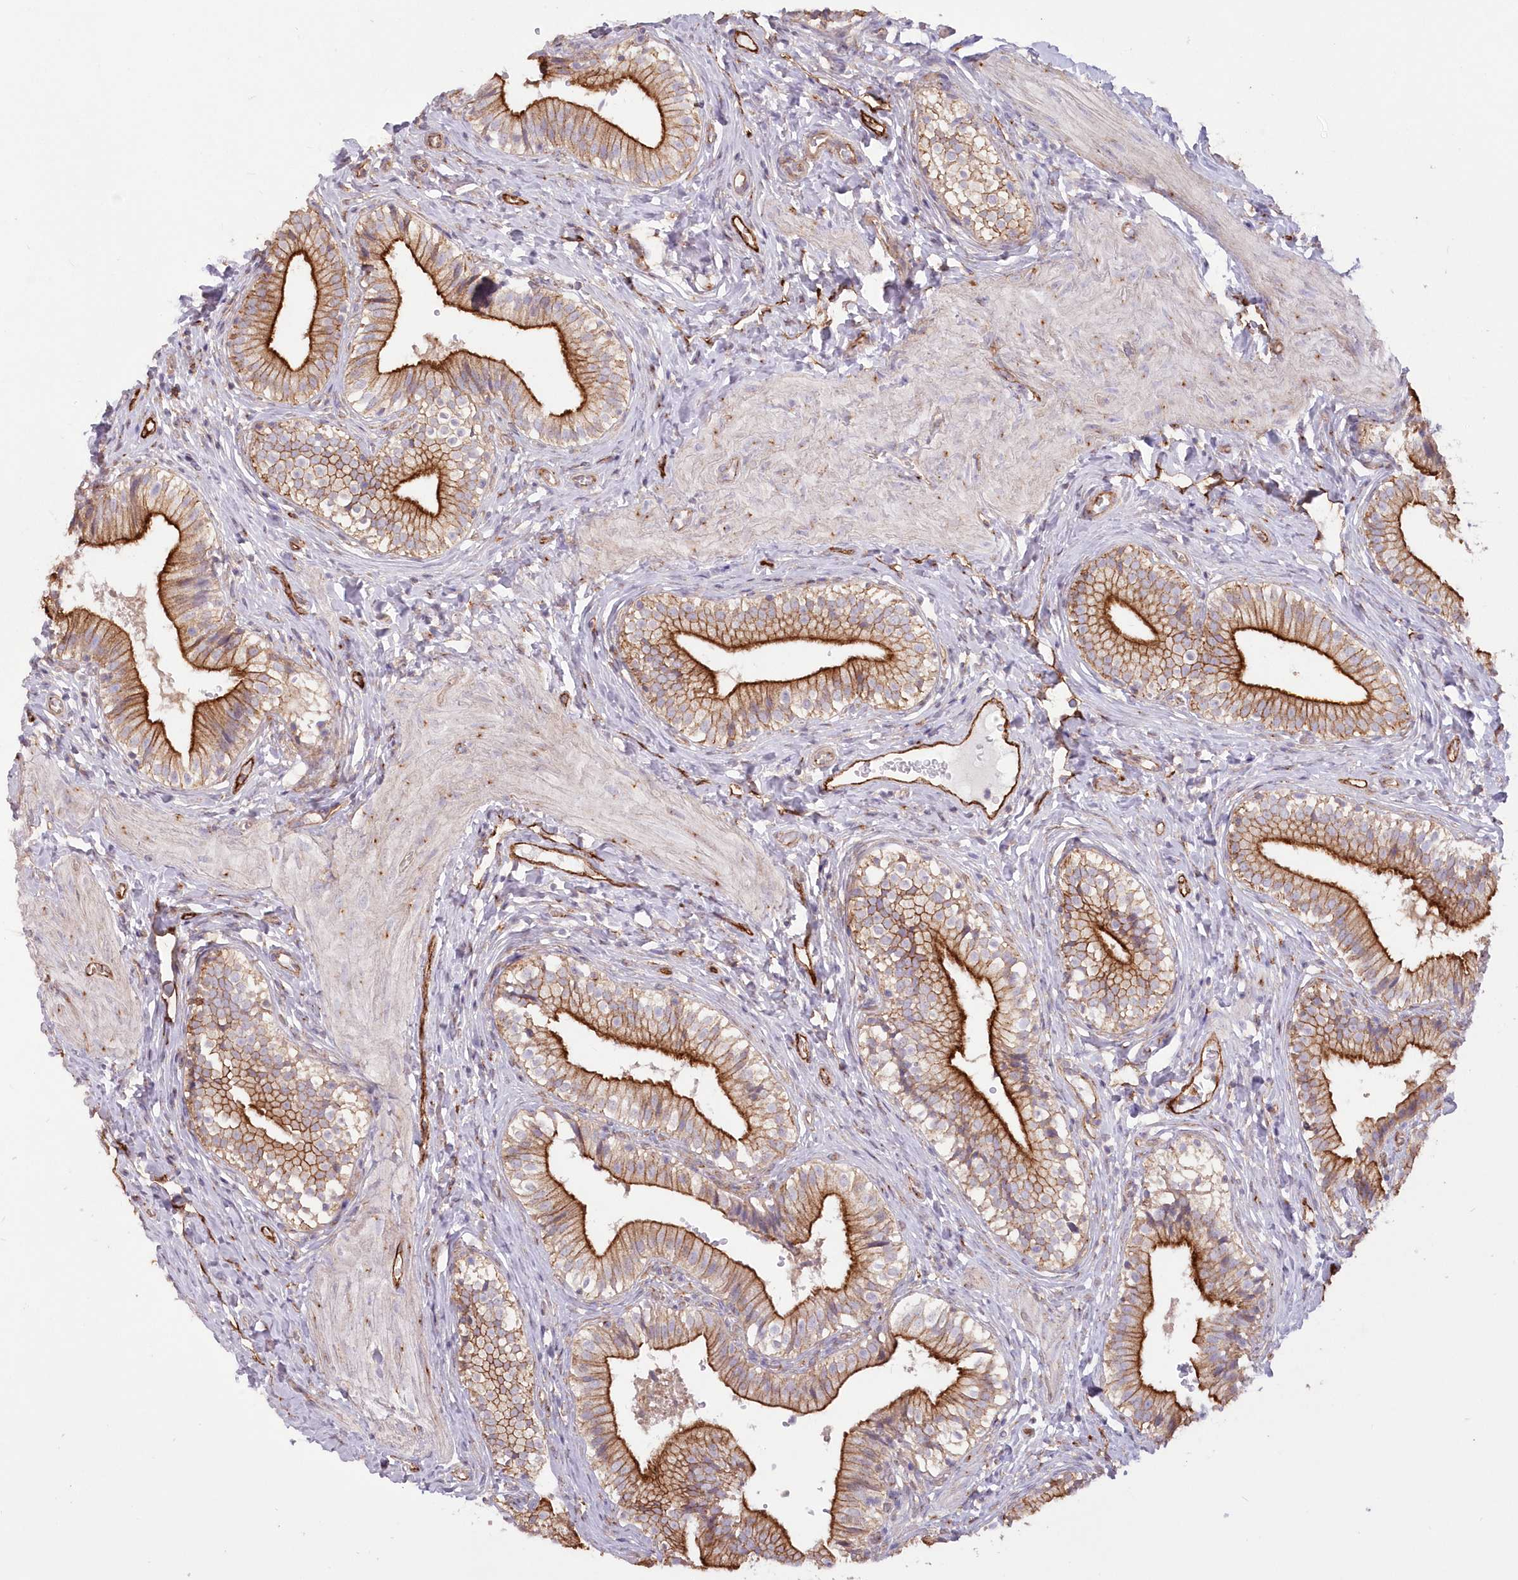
{"staining": {"intensity": "strong", "quantity": ">75%", "location": "cytoplasmic/membranous"}, "tissue": "gallbladder", "cell_type": "Glandular cells", "image_type": "normal", "snomed": [{"axis": "morphology", "description": "Normal tissue, NOS"}, {"axis": "topography", "description": "Gallbladder"}], "caption": "Gallbladder was stained to show a protein in brown. There is high levels of strong cytoplasmic/membranous staining in about >75% of glandular cells. The protein is stained brown, and the nuclei are stained in blue (DAB IHC with brightfield microscopy, high magnification).", "gene": "RAB11FIP5", "patient": {"sex": "female", "age": 47}}